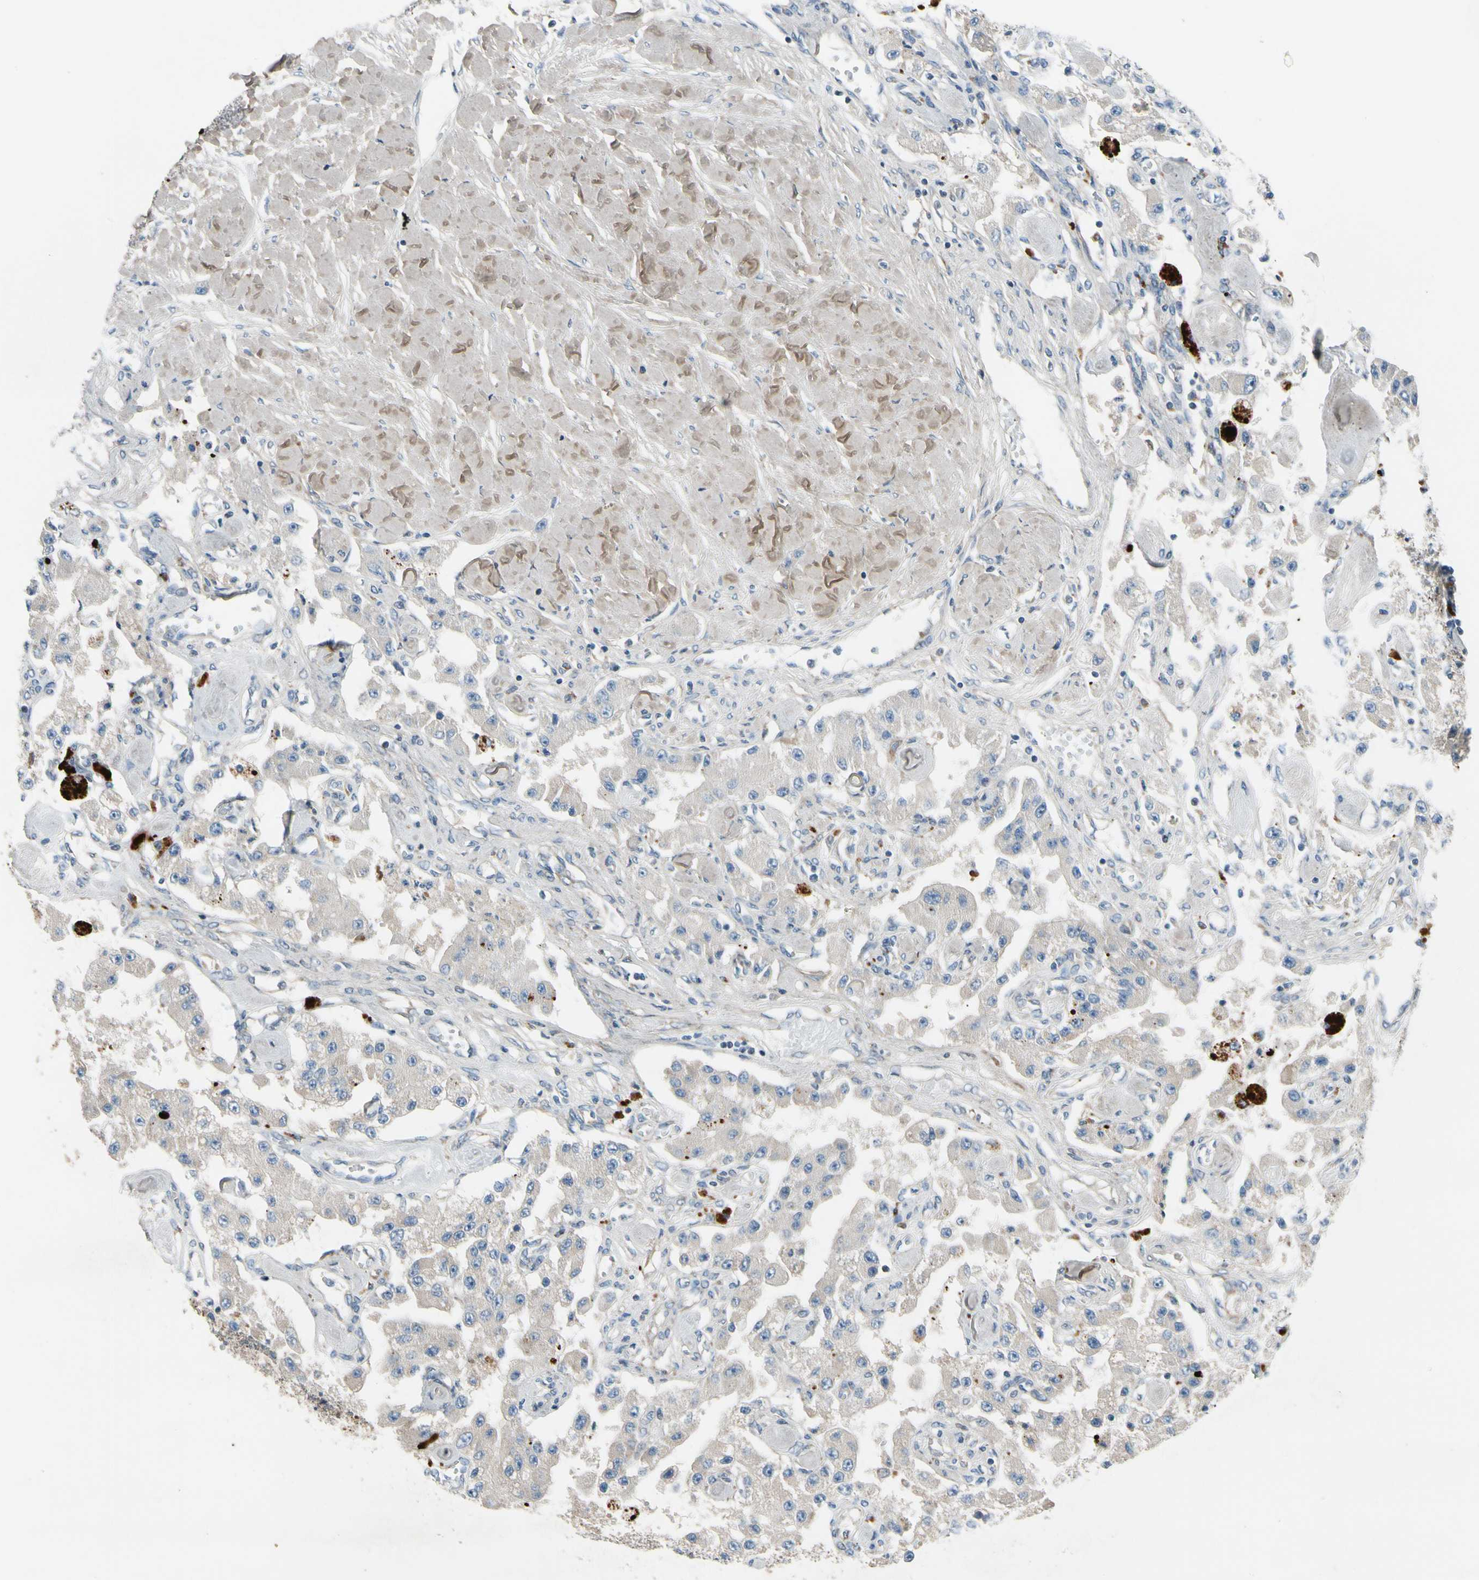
{"staining": {"intensity": "negative", "quantity": "none", "location": "none"}, "tissue": "carcinoid", "cell_type": "Tumor cells", "image_type": "cancer", "snomed": [{"axis": "morphology", "description": "Carcinoid, malignant, NOS"}, {"axis": "topography", "description": "Pancreas"}], "caption": "High power microscopy micrograph of an immunohistochemistry photomicrograph of malignant carcinoid, revealing no significant positivity in tumor cells.", "gene": "MST1R", "patient": {"sex": "male", "age": 41}}